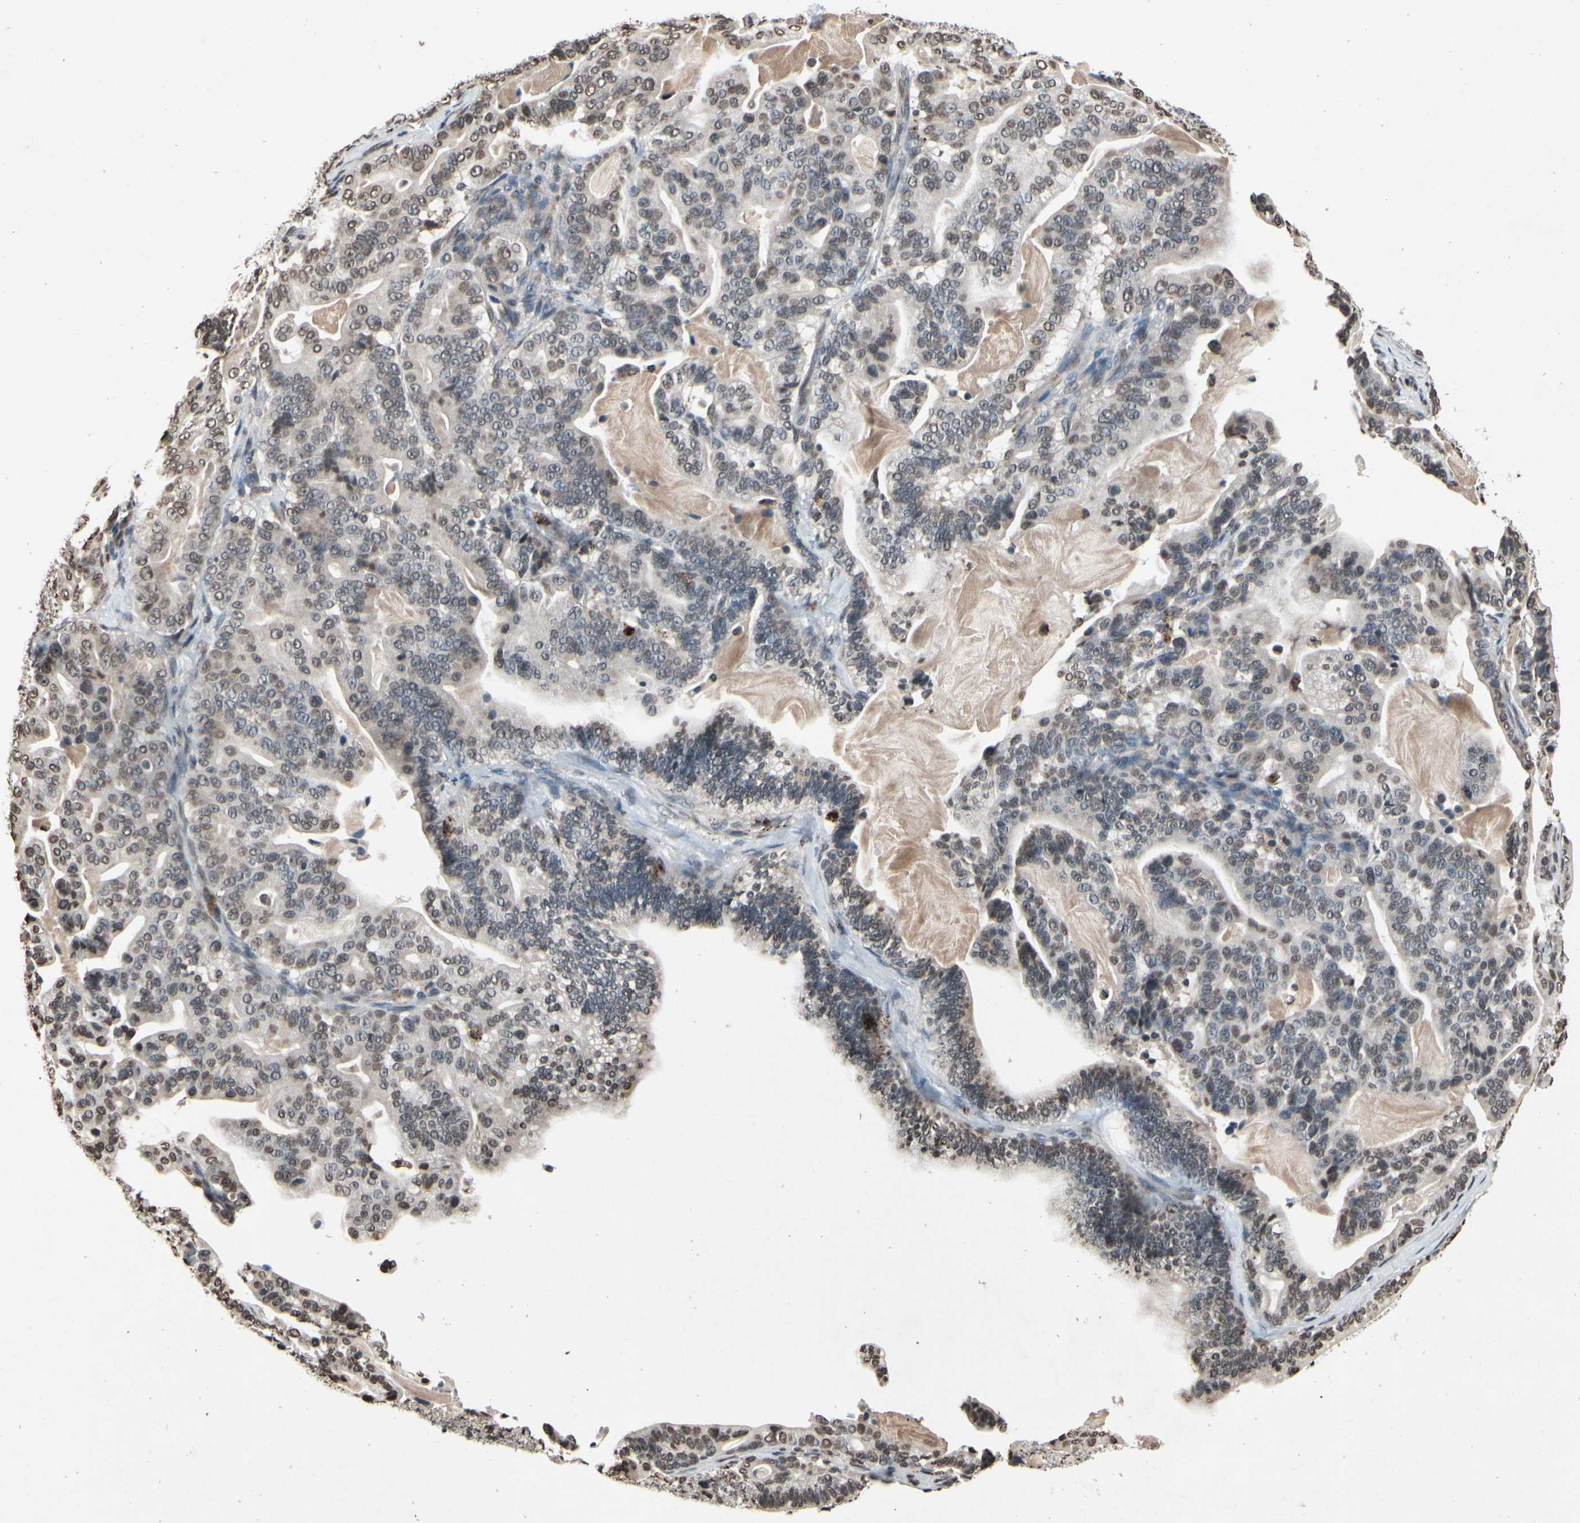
{"staining": {"intensity": "weak", "quantity": "25%-75%", "location": "nuclear"}, "tissue": "pancreatic cancer", "cell_type": "Tumor cells", "image_type": "cancer", "snomed": [{"axis": "morphology", "description": "Adenocarcinoma, NOS"}, {"axis": "topography", "description": "Pancreas"}], "caption": "High-magnification brightfield microscopy of pancreatic cancer stained with DAB (brown) and counterstained with hematoxylin (blue). tumor cells exhibit weak nuclear positivity is identified in approximately25%-75% of cells.", "gene": "HIPK2", "patient": {"sex": "male", "age": 63}}